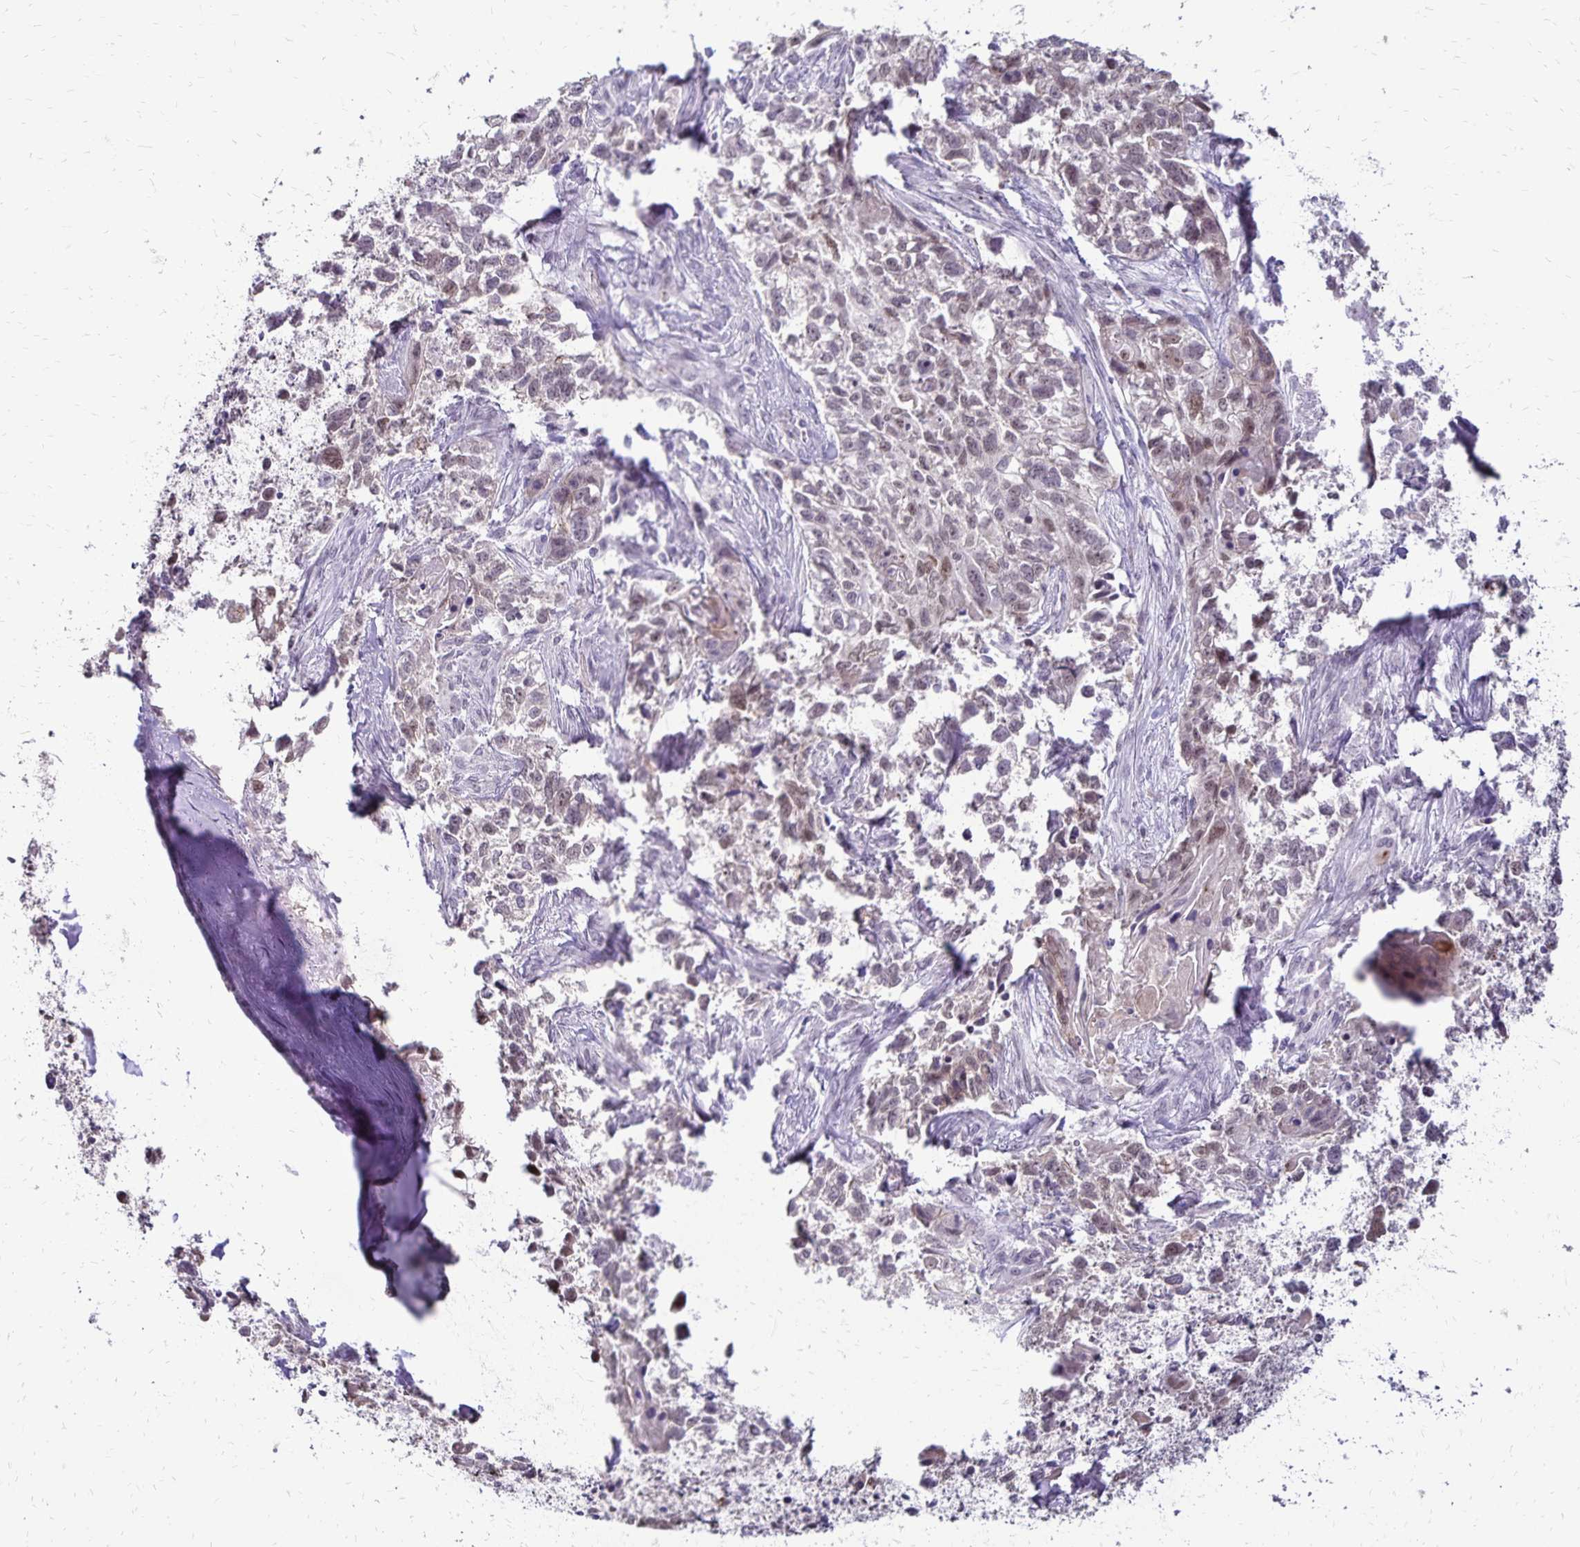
{"staining": {"intensity": "weak", "quantity": "<25%", "location": "nuclear"}, "tissue": "lung cancer", "cell_type": "Tumor cells", "image_type": "cancer", "snomed": [{"axis": "morphology", "description": "Squamous cell carcinoma, NOS"}, {"axis": "topography", "description": "Lung"}], "caption": "This image is of squamous cell carcinoma (lung) stained with immunohistochemistry to label a protein in brown with the nuclei are counter-stained blue. There is no staining in tumor cells.", "gene": "POLB", "patient": {"sex": "male", "age": 74}}